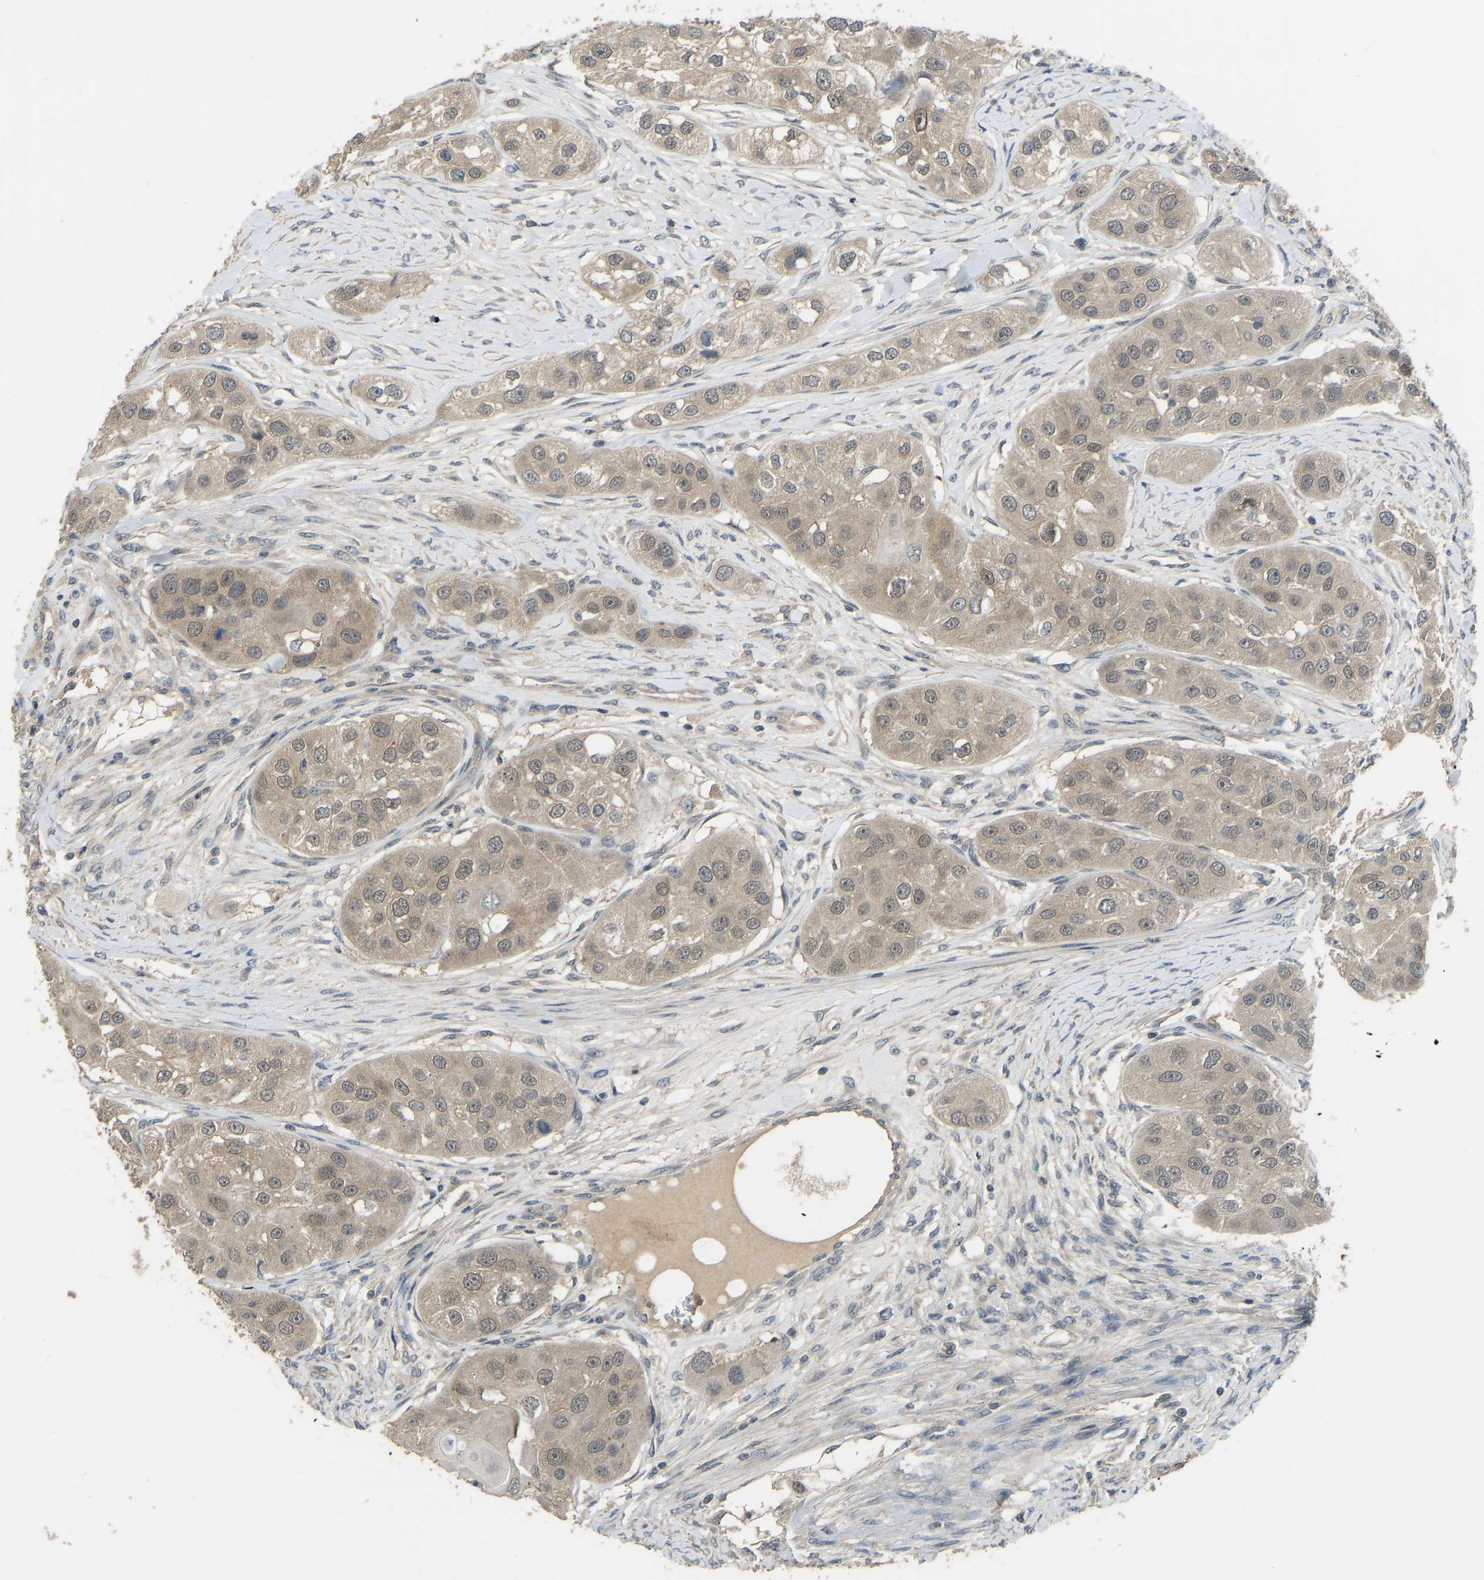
{"staining": {"intensity": "moderate", "quantity": ">75%", "location": "cytoplasmic/membranous,nuclear"}, "tissue": "head and neck cancer", "cell_type": "Tumor cells", "image_type": "cancer", "snomed": [{"axis": "morphology", "description": "Normal tissue, NOS"}, {"axis": "morphology", "description": "Squamous cell carcinoma, NOS"}, {"axis": "topography", "description": "Skeletal muscle"}, {"axis": "topography", "description": "Head-Neck"}], "caption": "Immunohistochemistry (IHC) photomicrograph of neoplastic tissue: human squamous cell carcinoma (head and neck) stained using IHC demonstrates medium levels of moderate protein expression localized specifically in the cytoplasmic/membranous and nuclear of tumor cells, appearing as a cytoplasmic/membranous and nuclear brown color.", "gene": "NDRG3", "patient": {"sex": "male", "age": 51}}